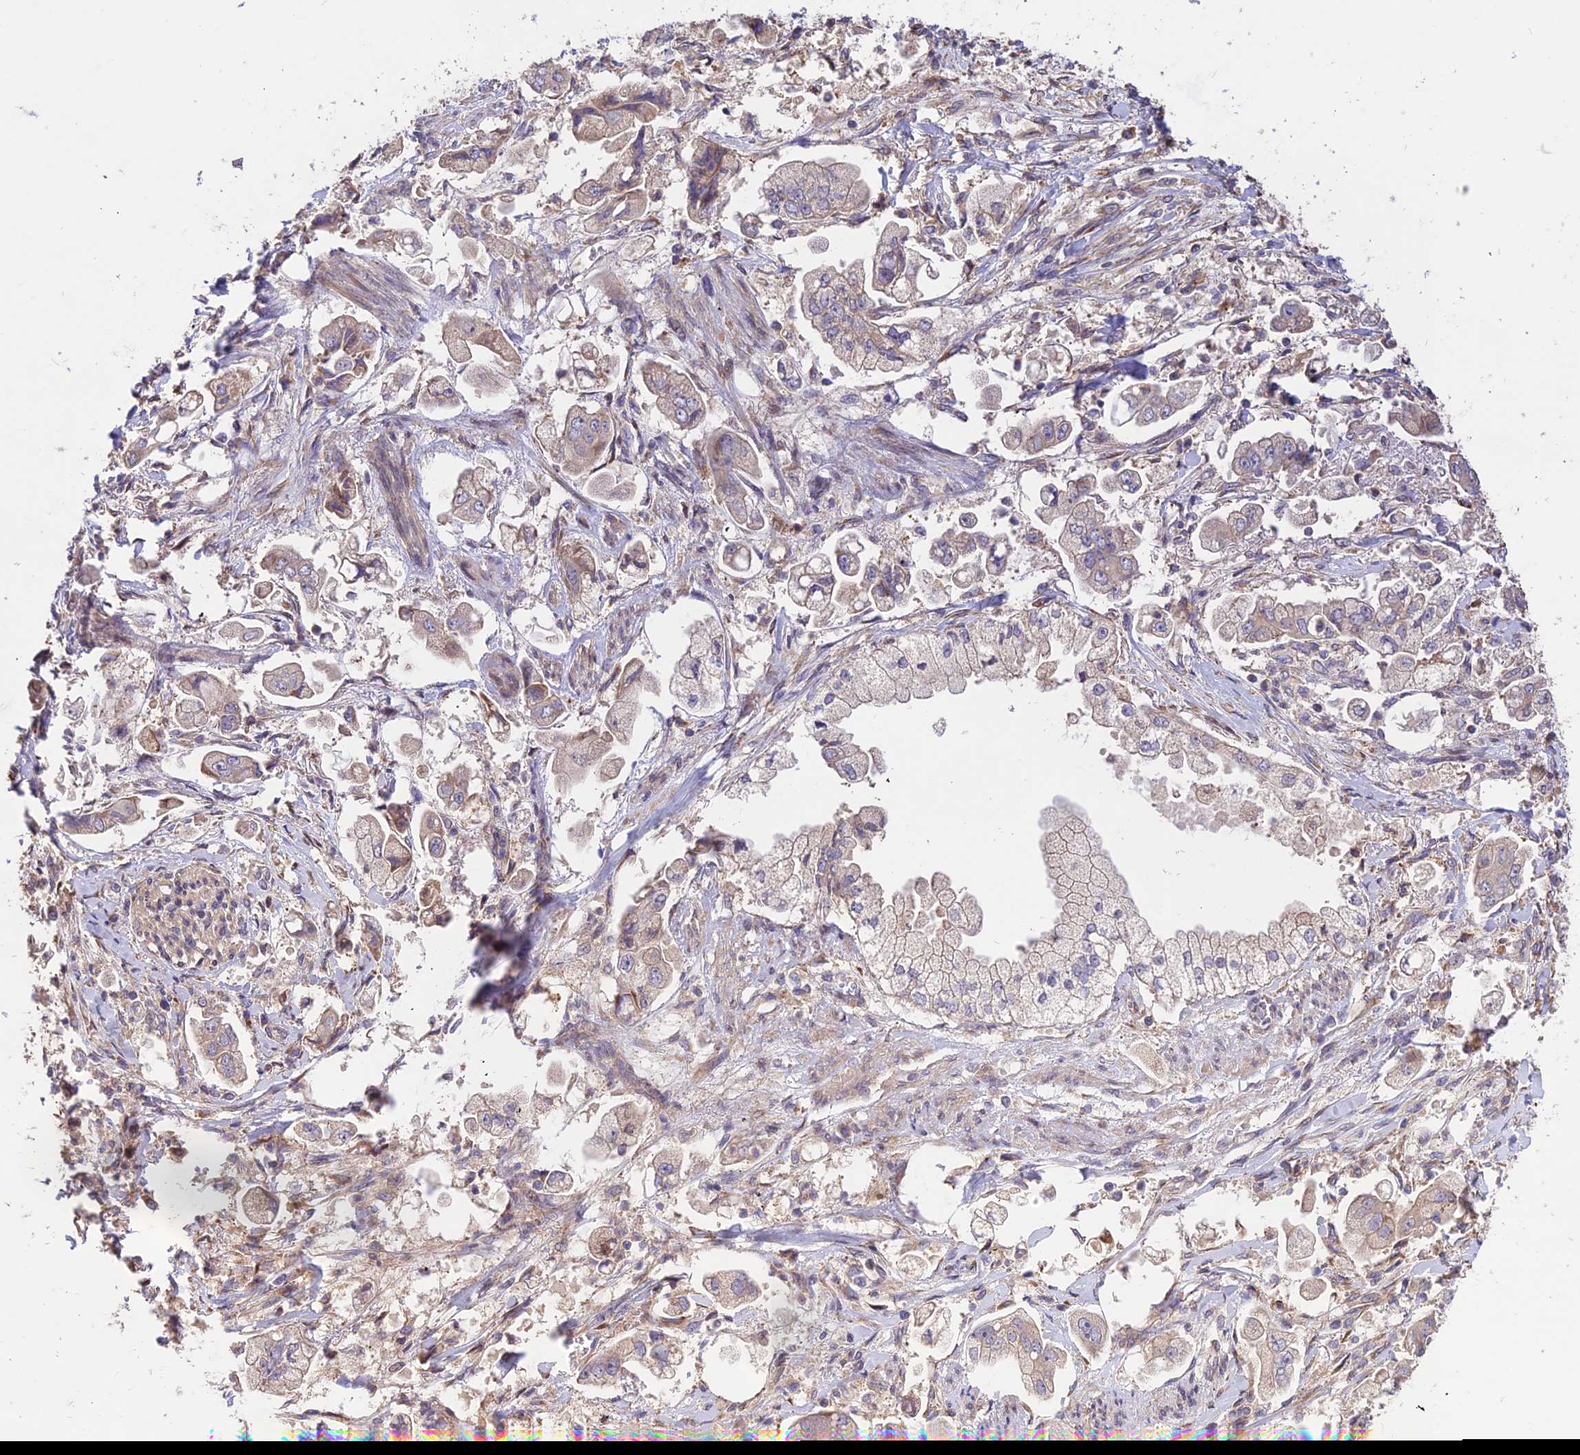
{"staining": {"intensity": "weak", "quantity": ">75%", "location": "cytoplasmic/membranous"}, "tissue": "stomach cancer", "cell_type": "Tumor cells", "image_type": "cancer", "snomed": [{"axis": "morphology", "description": "Adenocarcinoma, NOS"}, {"axis": "topography", "description": "Stomach"}], "caption": "Brown immunohistochemical staining in adenocarcinoma (stomach) displays weak cytoplasmic/membranous expression in about >75% of tumor cells. (DAB (3,3'-diaminobenzidine) IHC, brown staining for protein, blue staining for nuclei).", "gene": "ROCK1", "patient": {"sex": "male", "age": 62}}